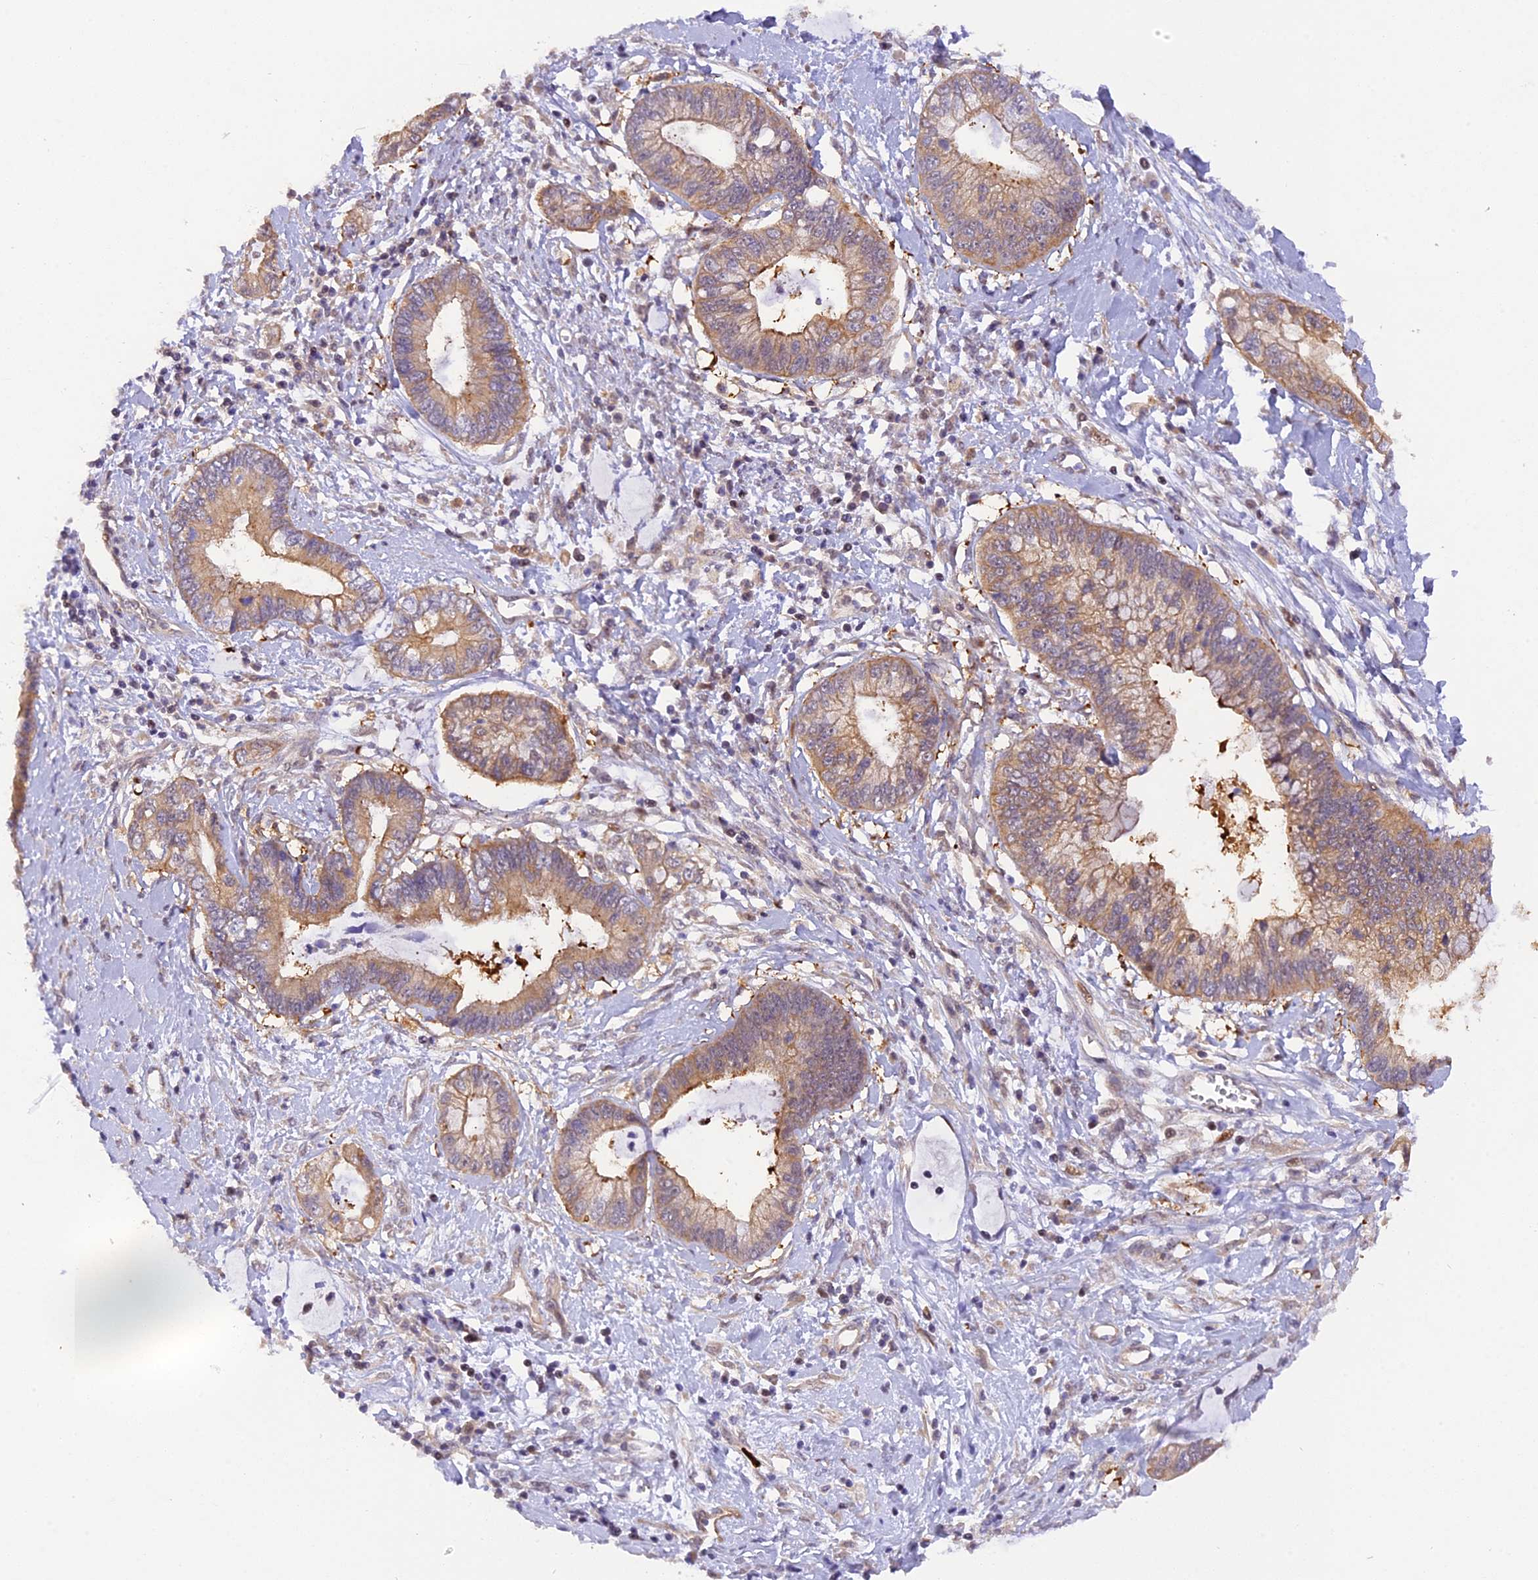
{"staining": {"intensity": "weak", "quantity": ">75%", "location": "cytoplasmic/membranous"}, "tissue": "cervical cancer", "cell_type": "Tumor cells", "image_type": "cancer", "snomed": [{"axis": "morphology", "description": "Adenocarcinoma, NOS"}, {"axis": "topography", "description": "Cervix"}], "caption": "Protein expression analysis of human cervical cancer reveals weak cytoplasmic/membranous staining in approximately >75% of tumor cells. (DAB IHC with brightfield microscopy, high magnification).", "gene": "SAMD4A", "patient": {"sex": "female", "age": 44}}